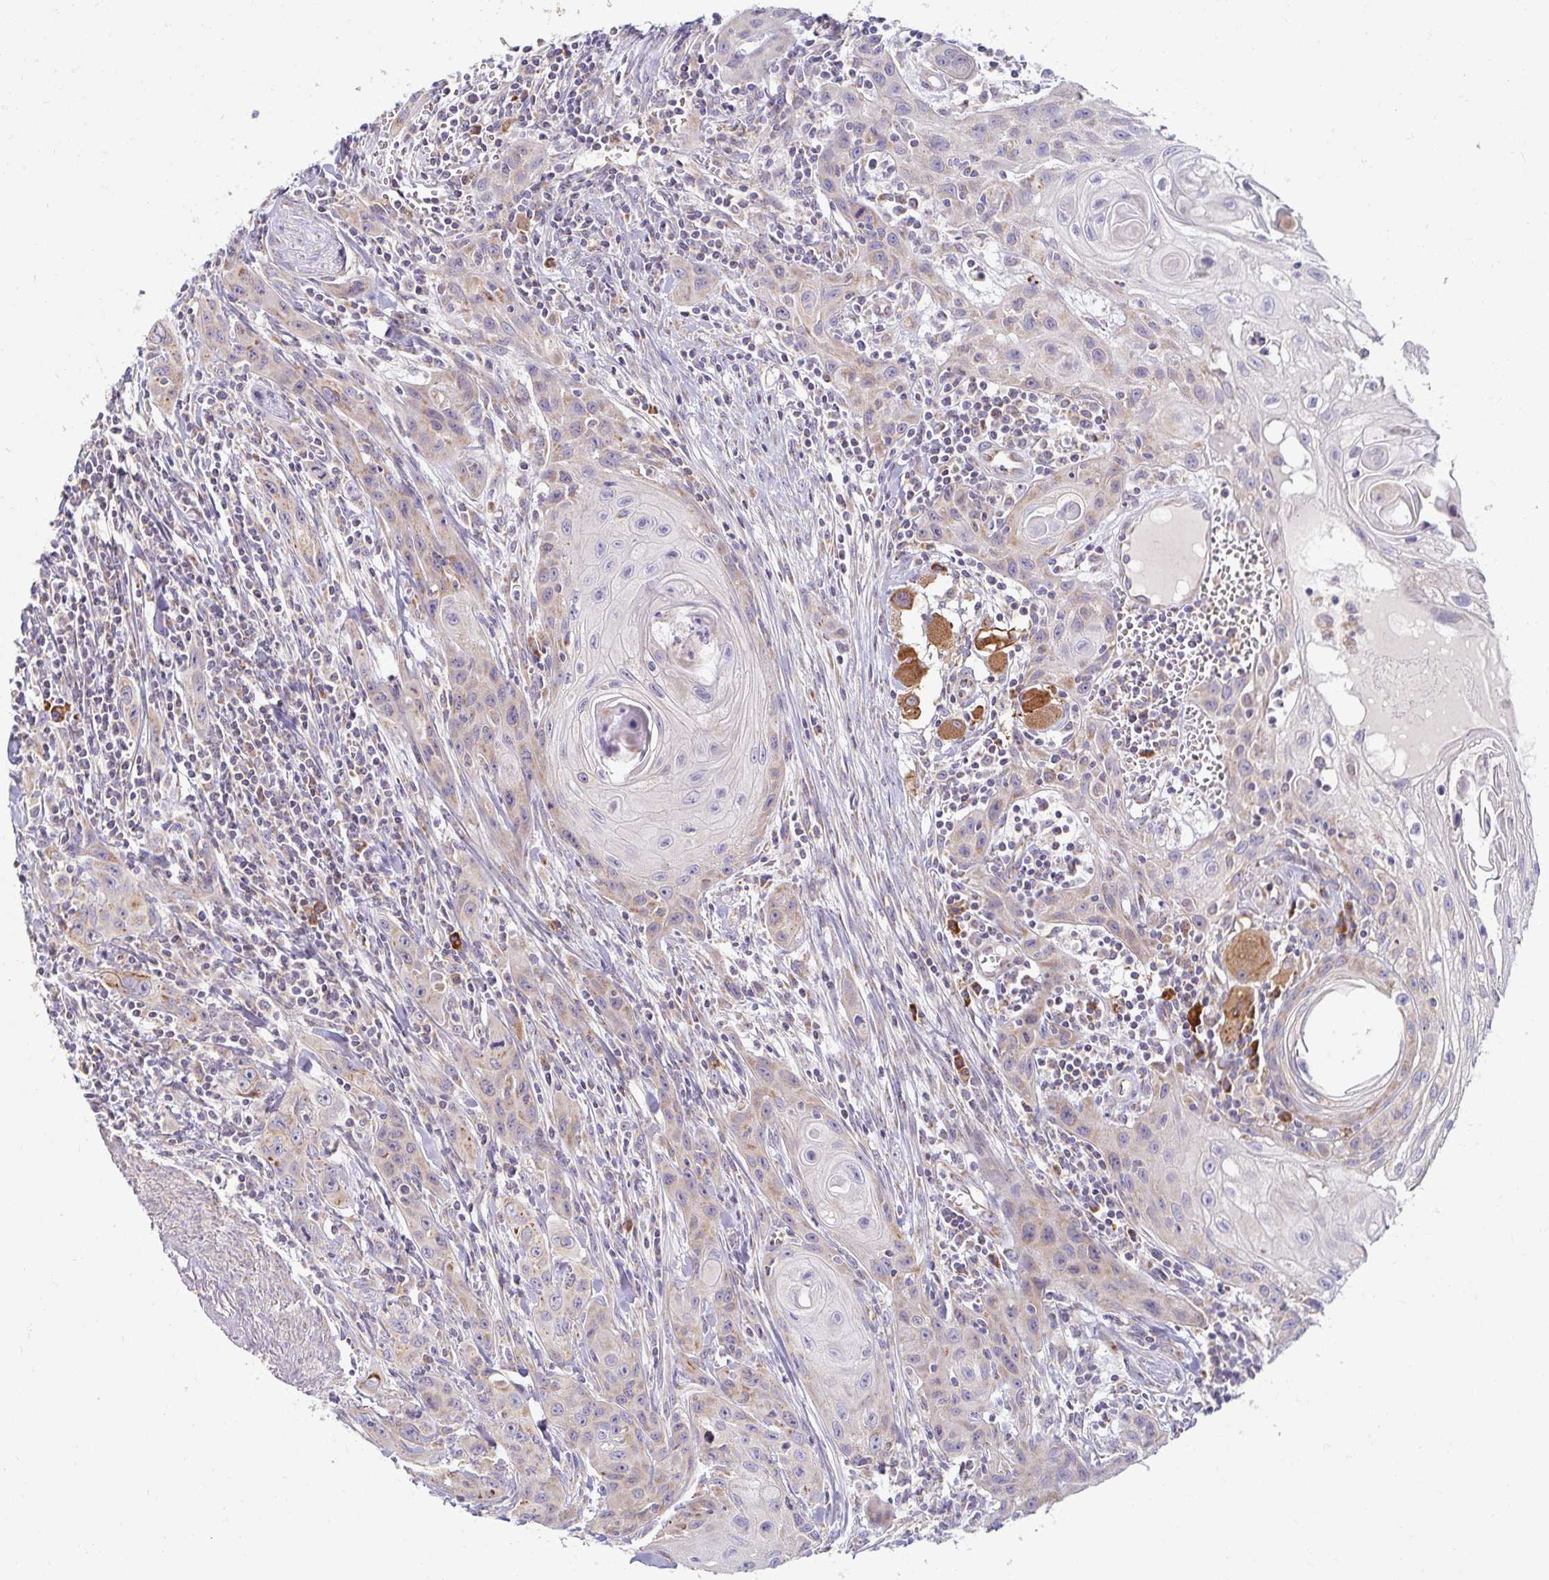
{"staining": {"intensity": "weak", "quantity": "25%-75%", "location": "cytoplasmic/membranous"}, "tissue": "head and neck cancer", "cell_type": "Tumor cells", "image_type": "cancer", "snomed": [{"axis": "morphology", "description": "Squamous cell carcinoma, NOS"}, {"axis": "topography", "description": "Oral tissue"}, {"axis": "topography", "description": "Head-Neck"}], "caption": "This is a histology image of IHC staining of squamous cell carcinoma (head and neck), which shows weak positivity in the cytoplasmic/membranous of tumor cells.", "gene": "SKP2", "patient": {"sex": "male", "age": 58}}